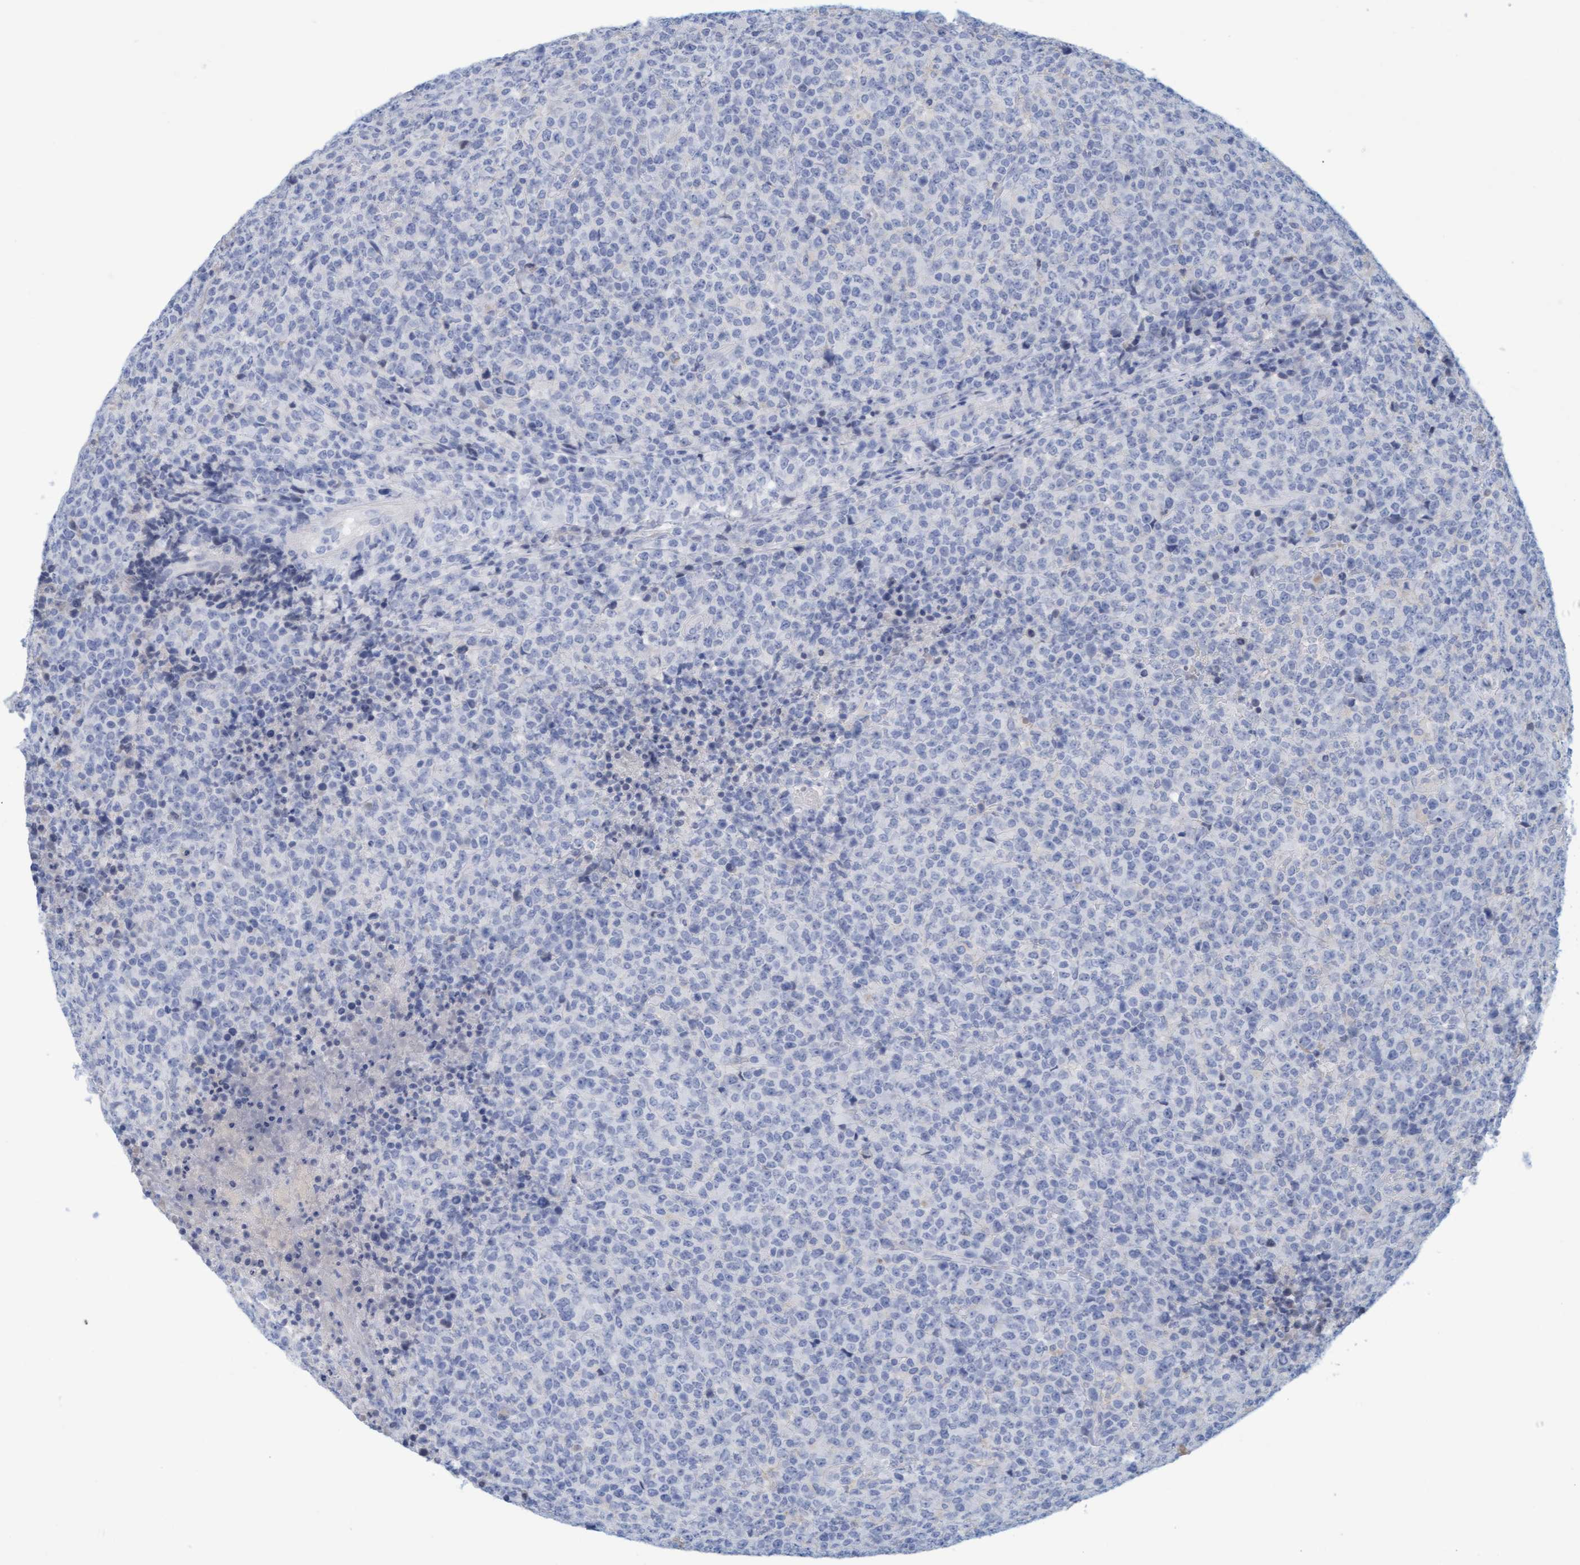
{"staining": {"intensity": "negative", "quantity": "none", "location": "none"}, "tissue": "lymphoma", "cell_type": "Tumor cells", "image_type": "cancer", "snomed": [{"axis": "morphology", "description": "Malignant lymphoma, non-Hodgkin's type, High grade"}, {"axis": "topography", "description": "Lymph node"}], "caption": "The photomicrograph demonstrates no staining of tumor cells in high-grade malignant lymphoma, non-Hodgkin's type.", "gene": "KLHL11", "patient": {"sex": "male", "age": 13}}